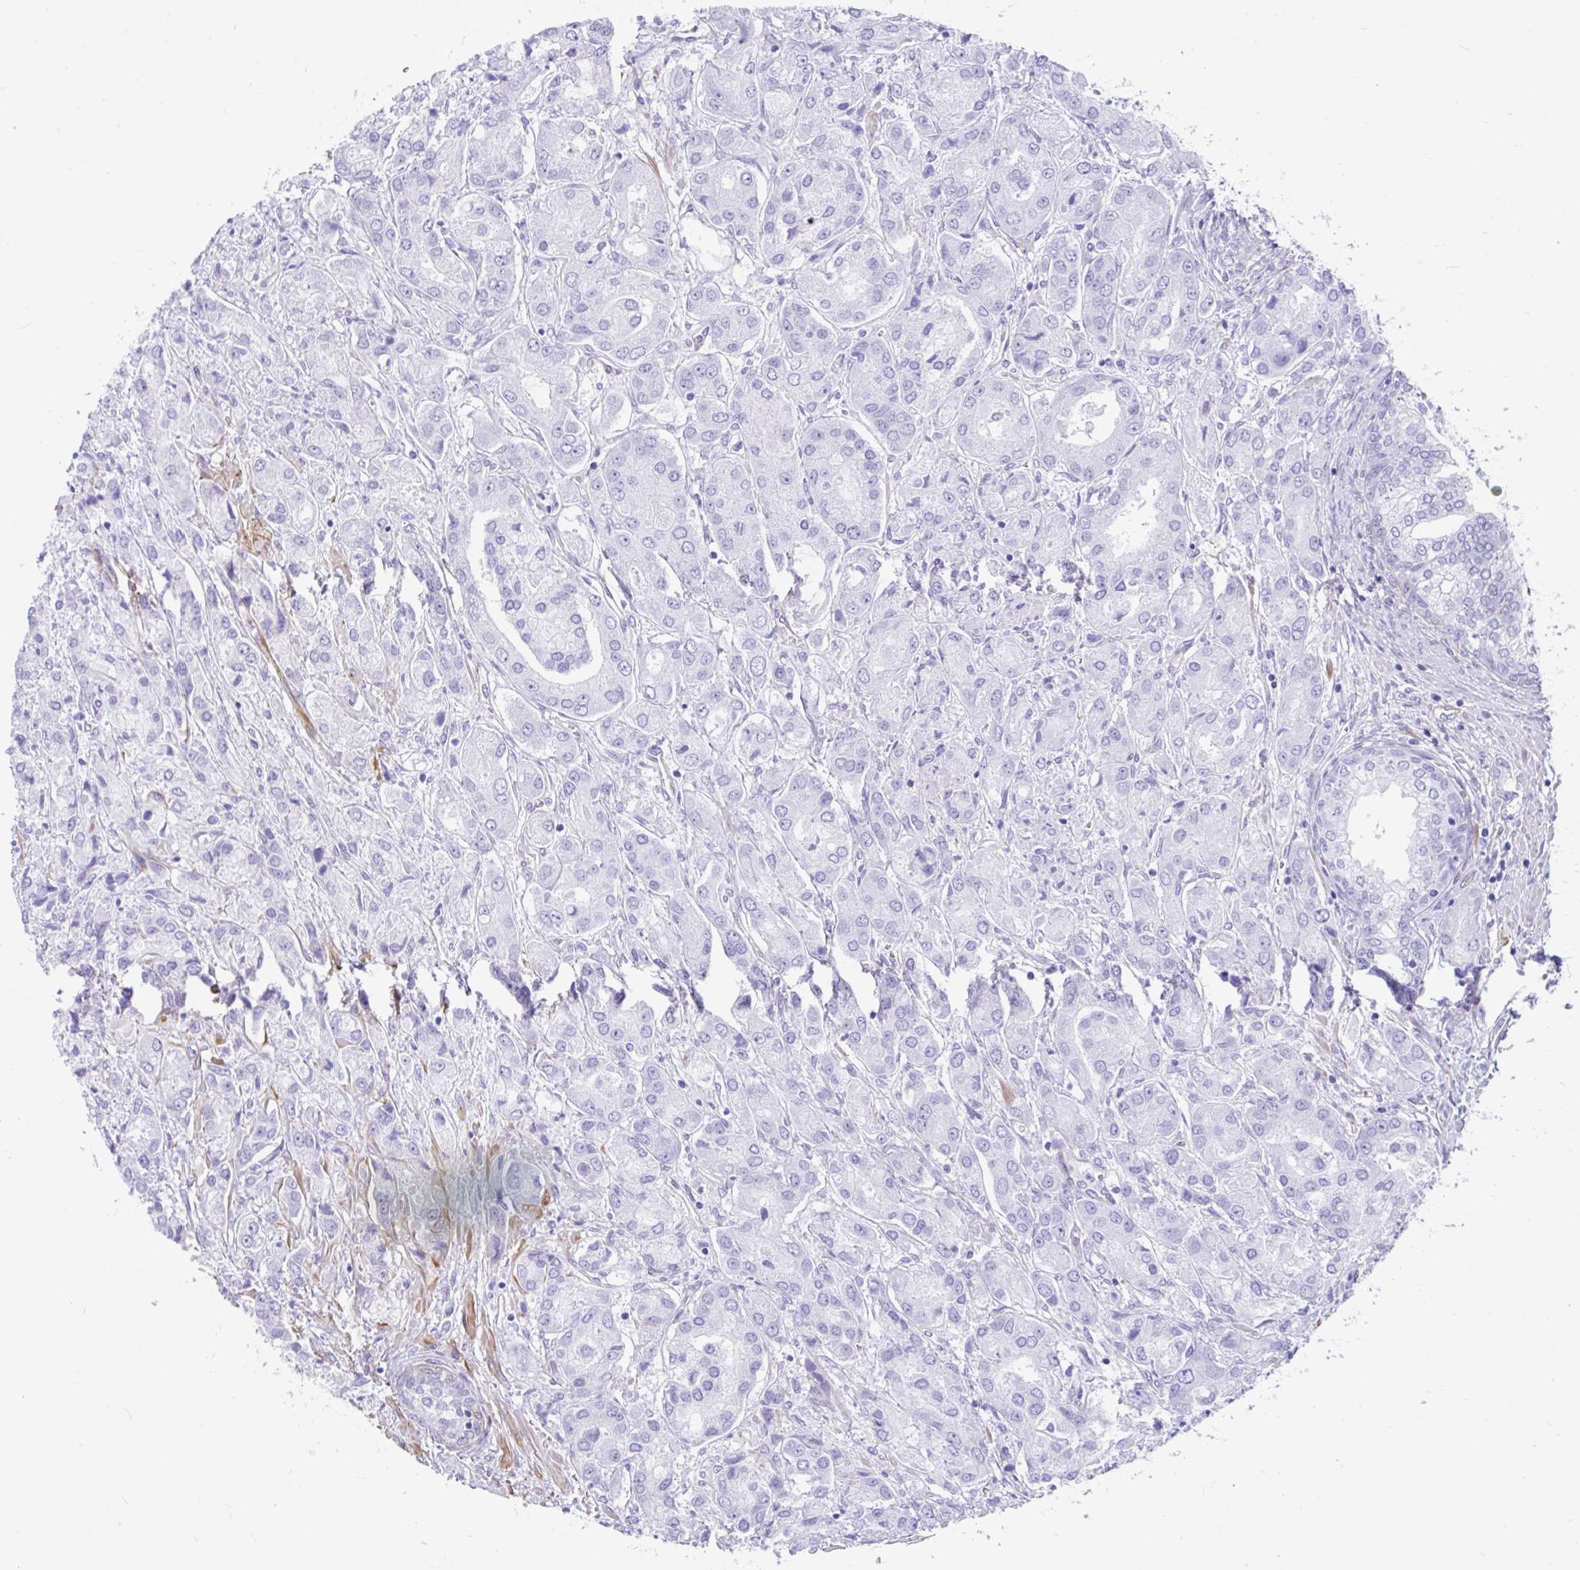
{"staining": {"intensity": "negative", "quantity": "none", "location": "none"}, "tissue": "prostate cancer", "cell_type": "Tumor cells", "image_type": "cancer", "snomed": [{"axis": "morphology", "description": "Adenocarcinoma, High grade"}, {"axis": "topography", "description": "Prostate"}], "caption": "Tumor cells are negative for brown protein staining in prostate cancer.", "gene": "FAM107A", "patient": {"sex": "male", "age": 67}}